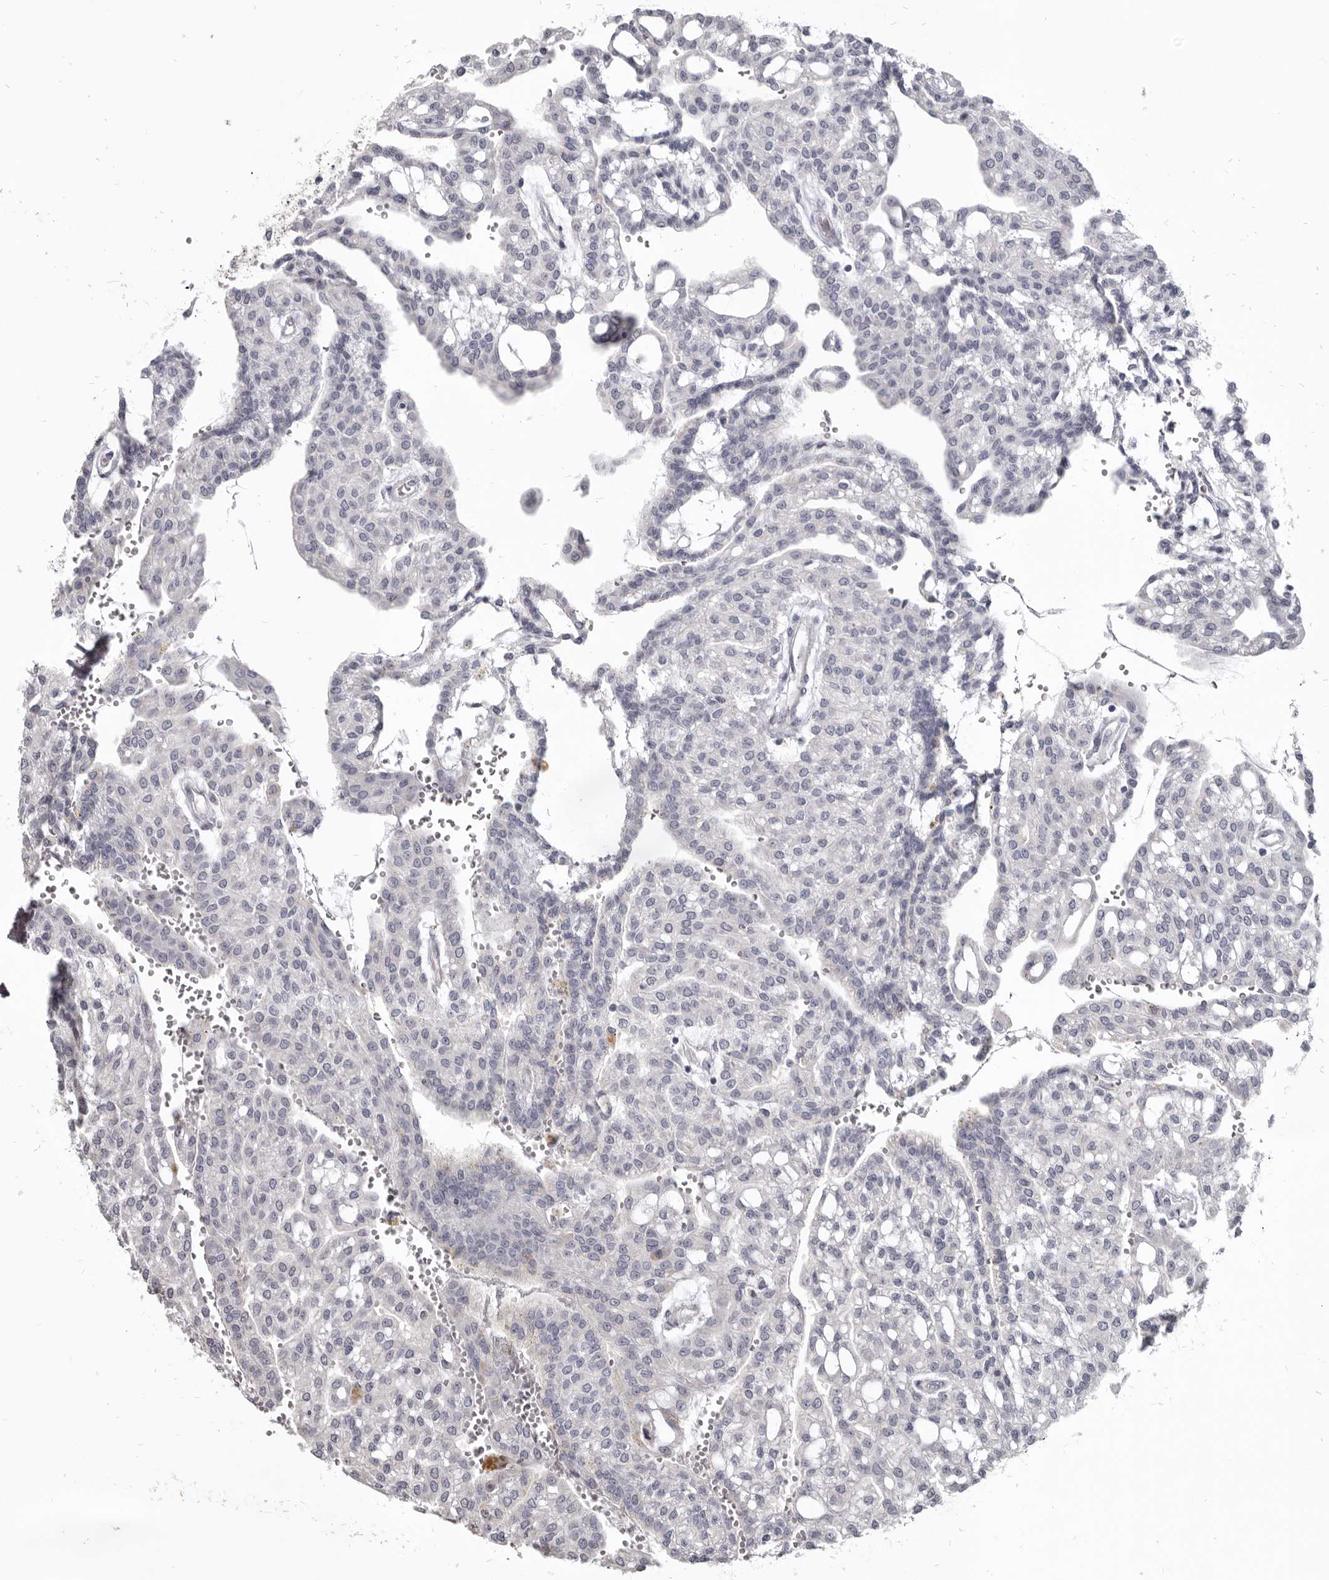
{"staining": {"intensity": "negative", "quantity": "none", "location": "none"}, "tissue": "renal cancer", "cell_type": "Tumor cells", "image_type": "cancer", "snomed": [{"axis": "morphology", "description": "Adenocarcinoma, NOS"}, {"axis": "topography", "description": "Kidney"}], "caption": "DAB (3,3'-diaminobenzidine) immunohistochemical staining of renal cancer (adenocarcinoma) exhibits no significant expression in tumor cells.", "gene": "CGN", "patient": {"sex": "male", "age": 63}}